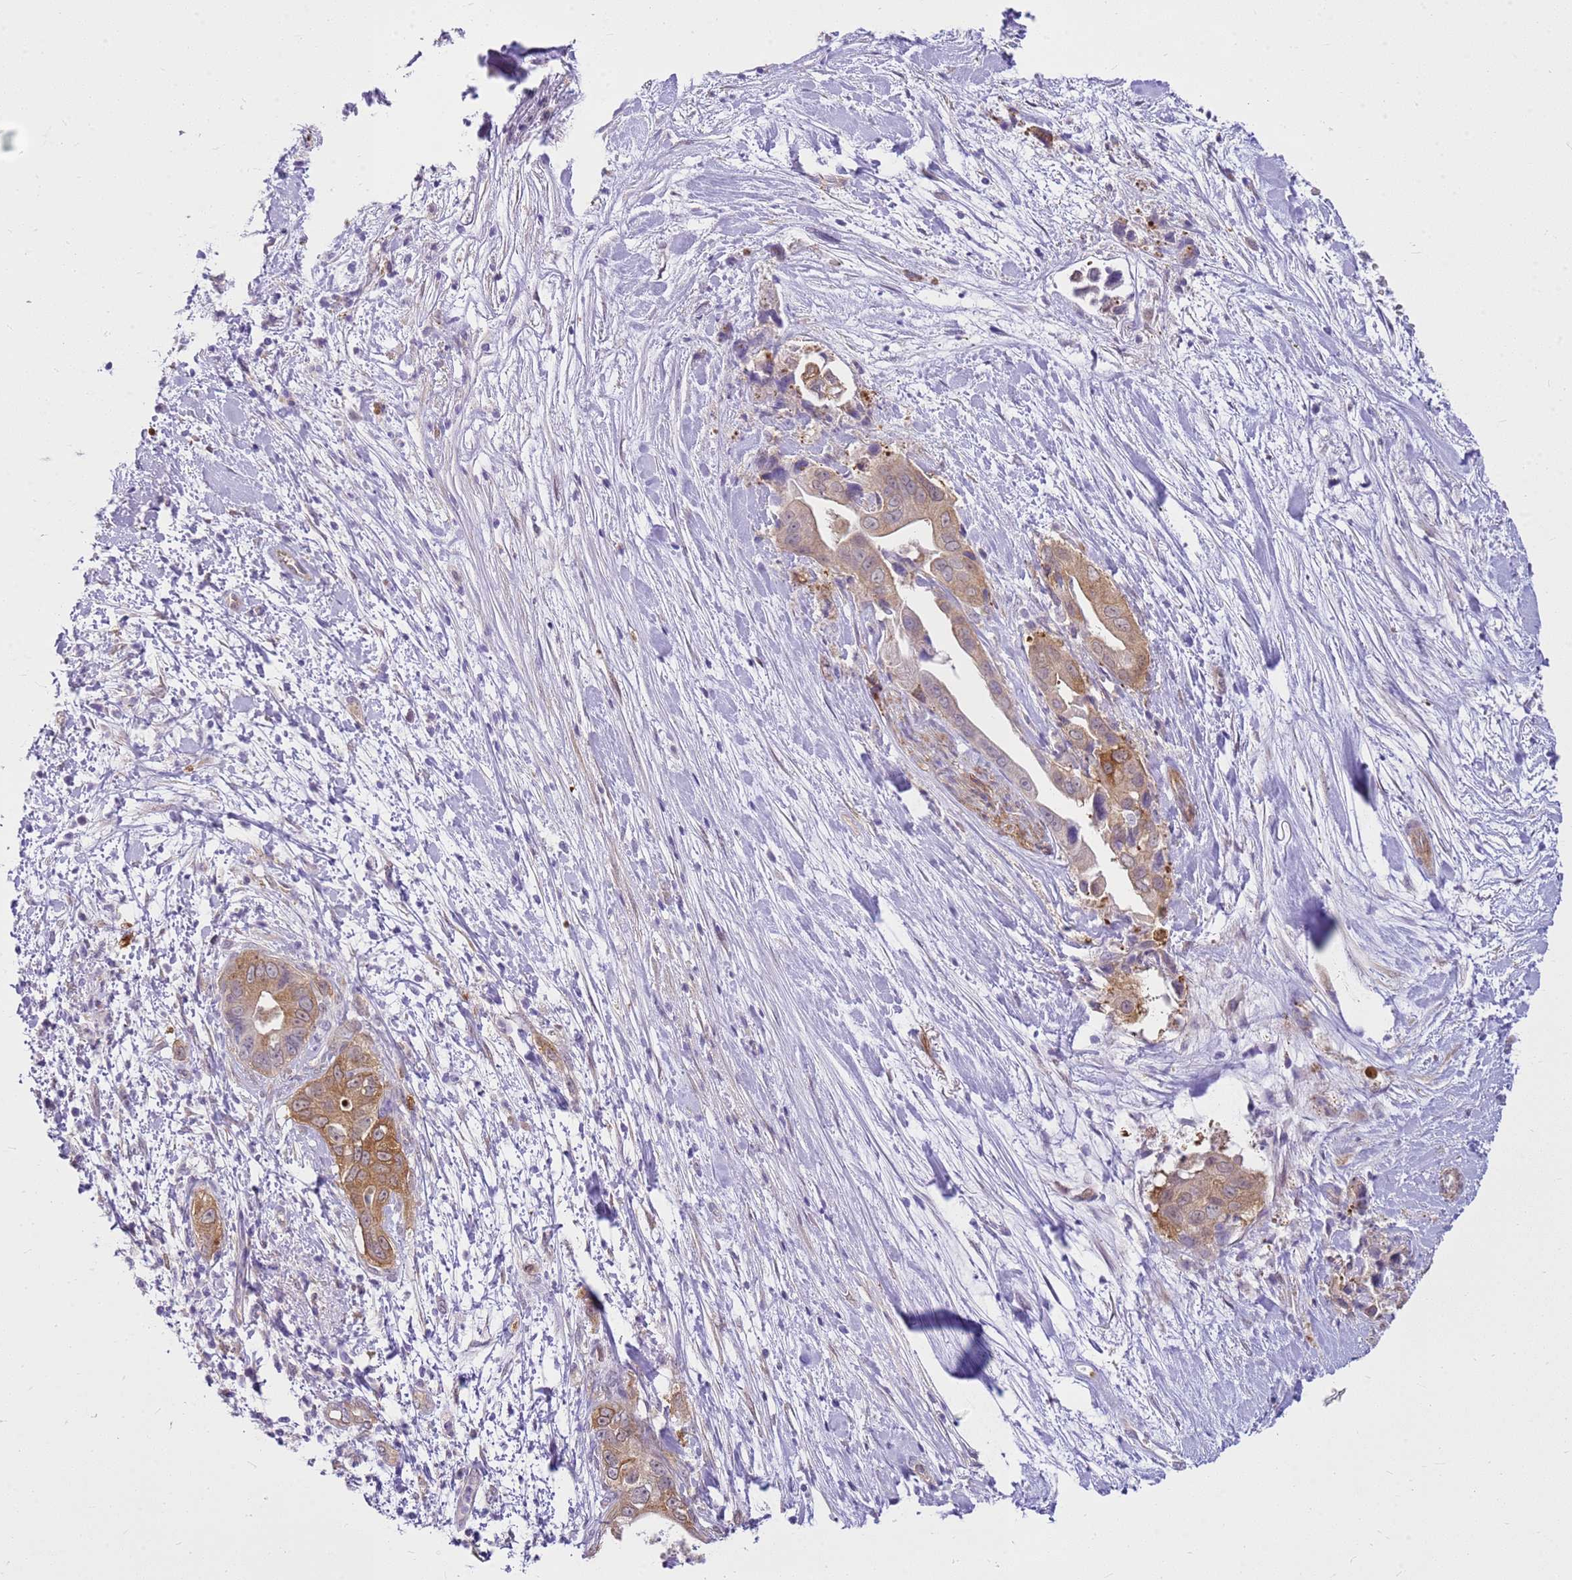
{"staining": {"intensity": "moderate", "quantity": ">75%", "location": "cytoplasmic/membranous"}, "tissue": "pancreatic cancer", "cell_type": "Tumor cells", "image_type": "cancer", "snomed": [{"axis": "morphology", "description": "Adenocarcinoma, NOS"}, {"axis": "topography", "description": "Pancreas"}], "caption": "Protein staining of pancreatic adenocarcinoma tissue reveals moderate cytoplasmic/membranous staining in approximately >75% of tumor cells. The staining is performed using DAB (3,3'-diaminobenzidine) brown chromogen to label protein expression. The nuclei are counter-stained blue using hematoxylin.", "gene": "HSPB1", "patient": {"sex": "female", "age": 78}}